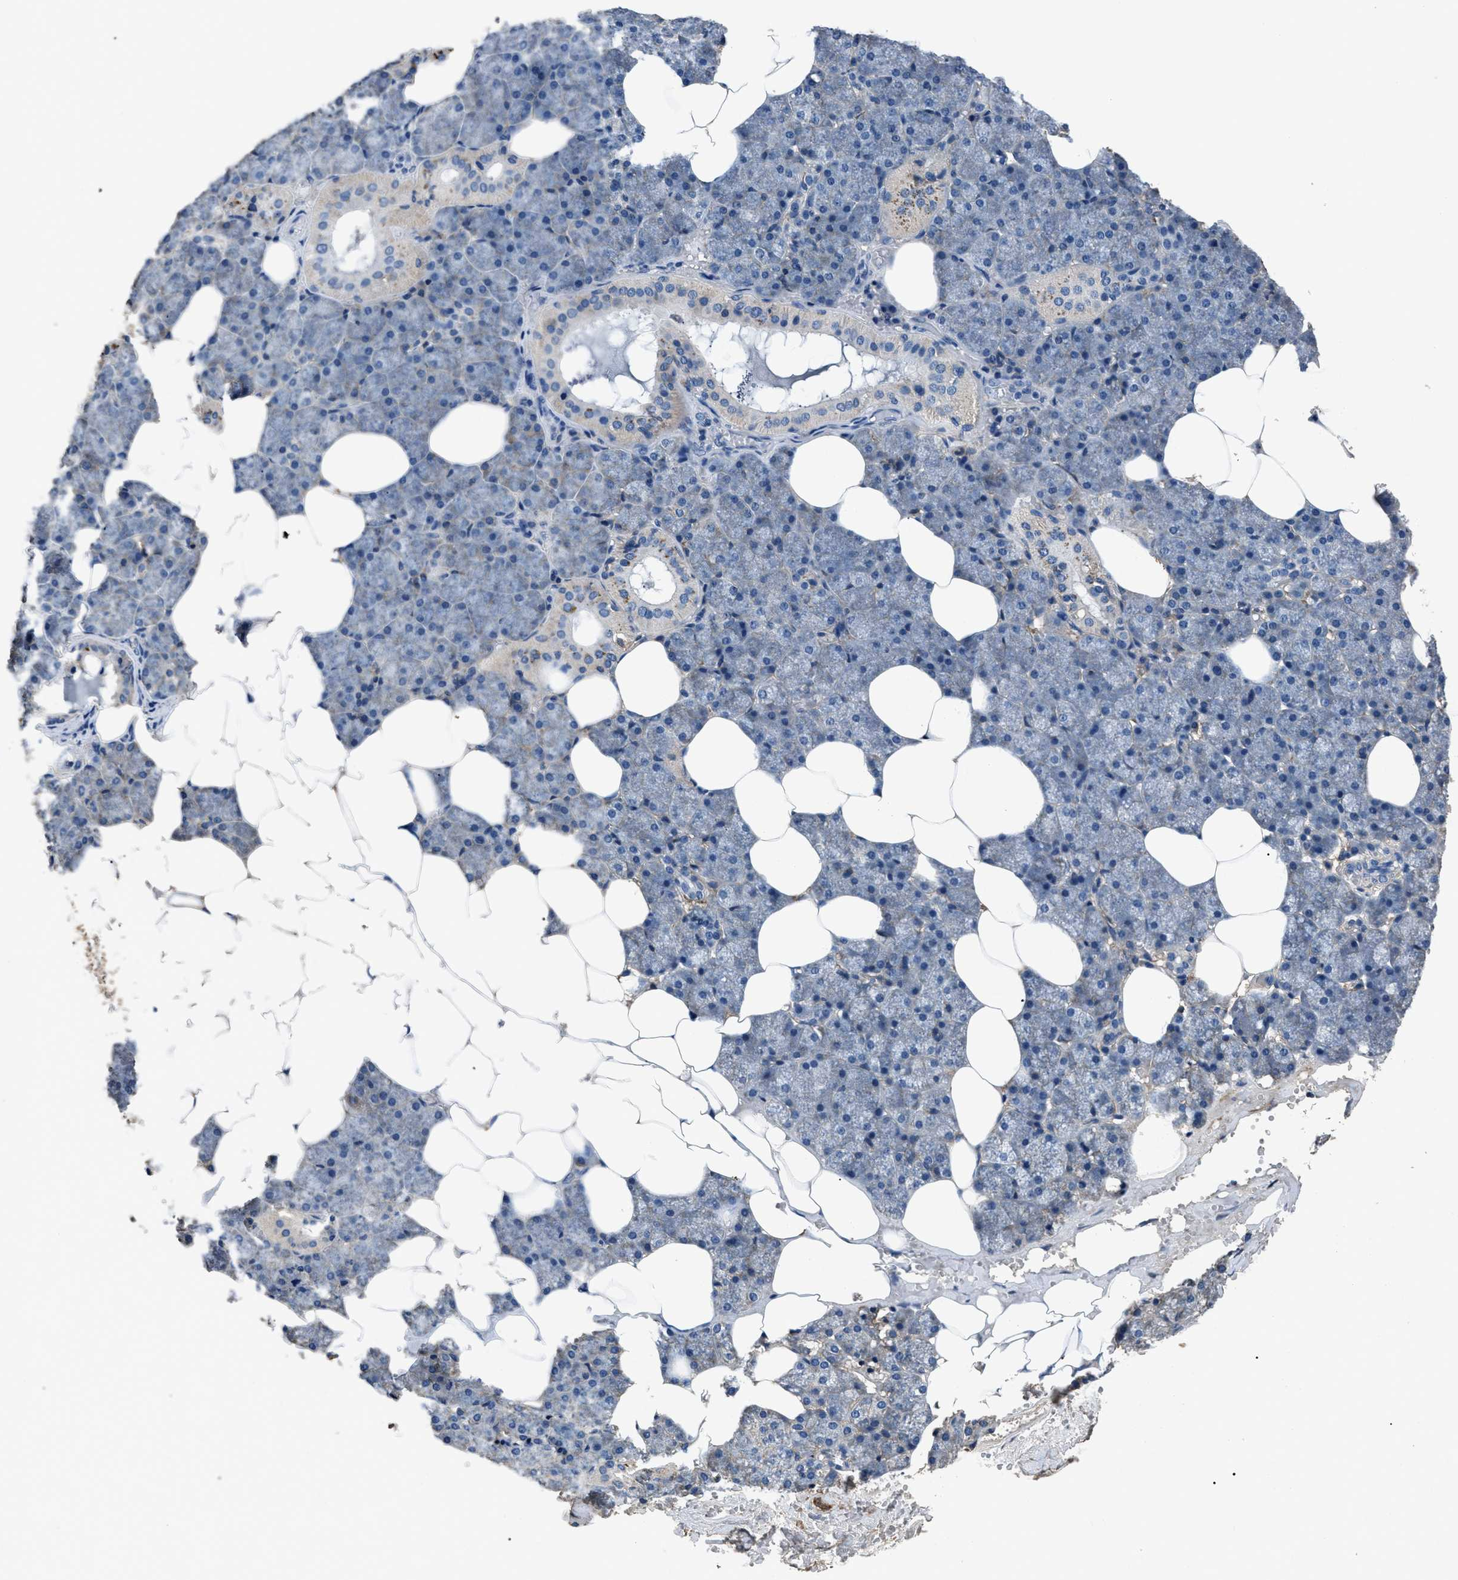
{"staining": {"intensity": "weak", "quantity": "<25%", "location": "cytoplasmic/membranous"}, "tissue": "salivary gland", "cell_type": "Glandular cells", "image_type": "normal", "snomed": [{"axis": "morphology", "description": "Normal tissue, NOS"}, {"axis": "topography", "description": "Salivary gland"}], "caption": "This is a histopathology image of immunohistochemistry (IHC) staining of normal salivary gland, which shows no staining in glandular cells. The staining is performed using DAB (3,3'-diaminobenzidine) brown chromogen with nuclei counter-stained in using hematoxylin.", "gene": "CD276", "patient": {"sex": "male", "age": 62}}